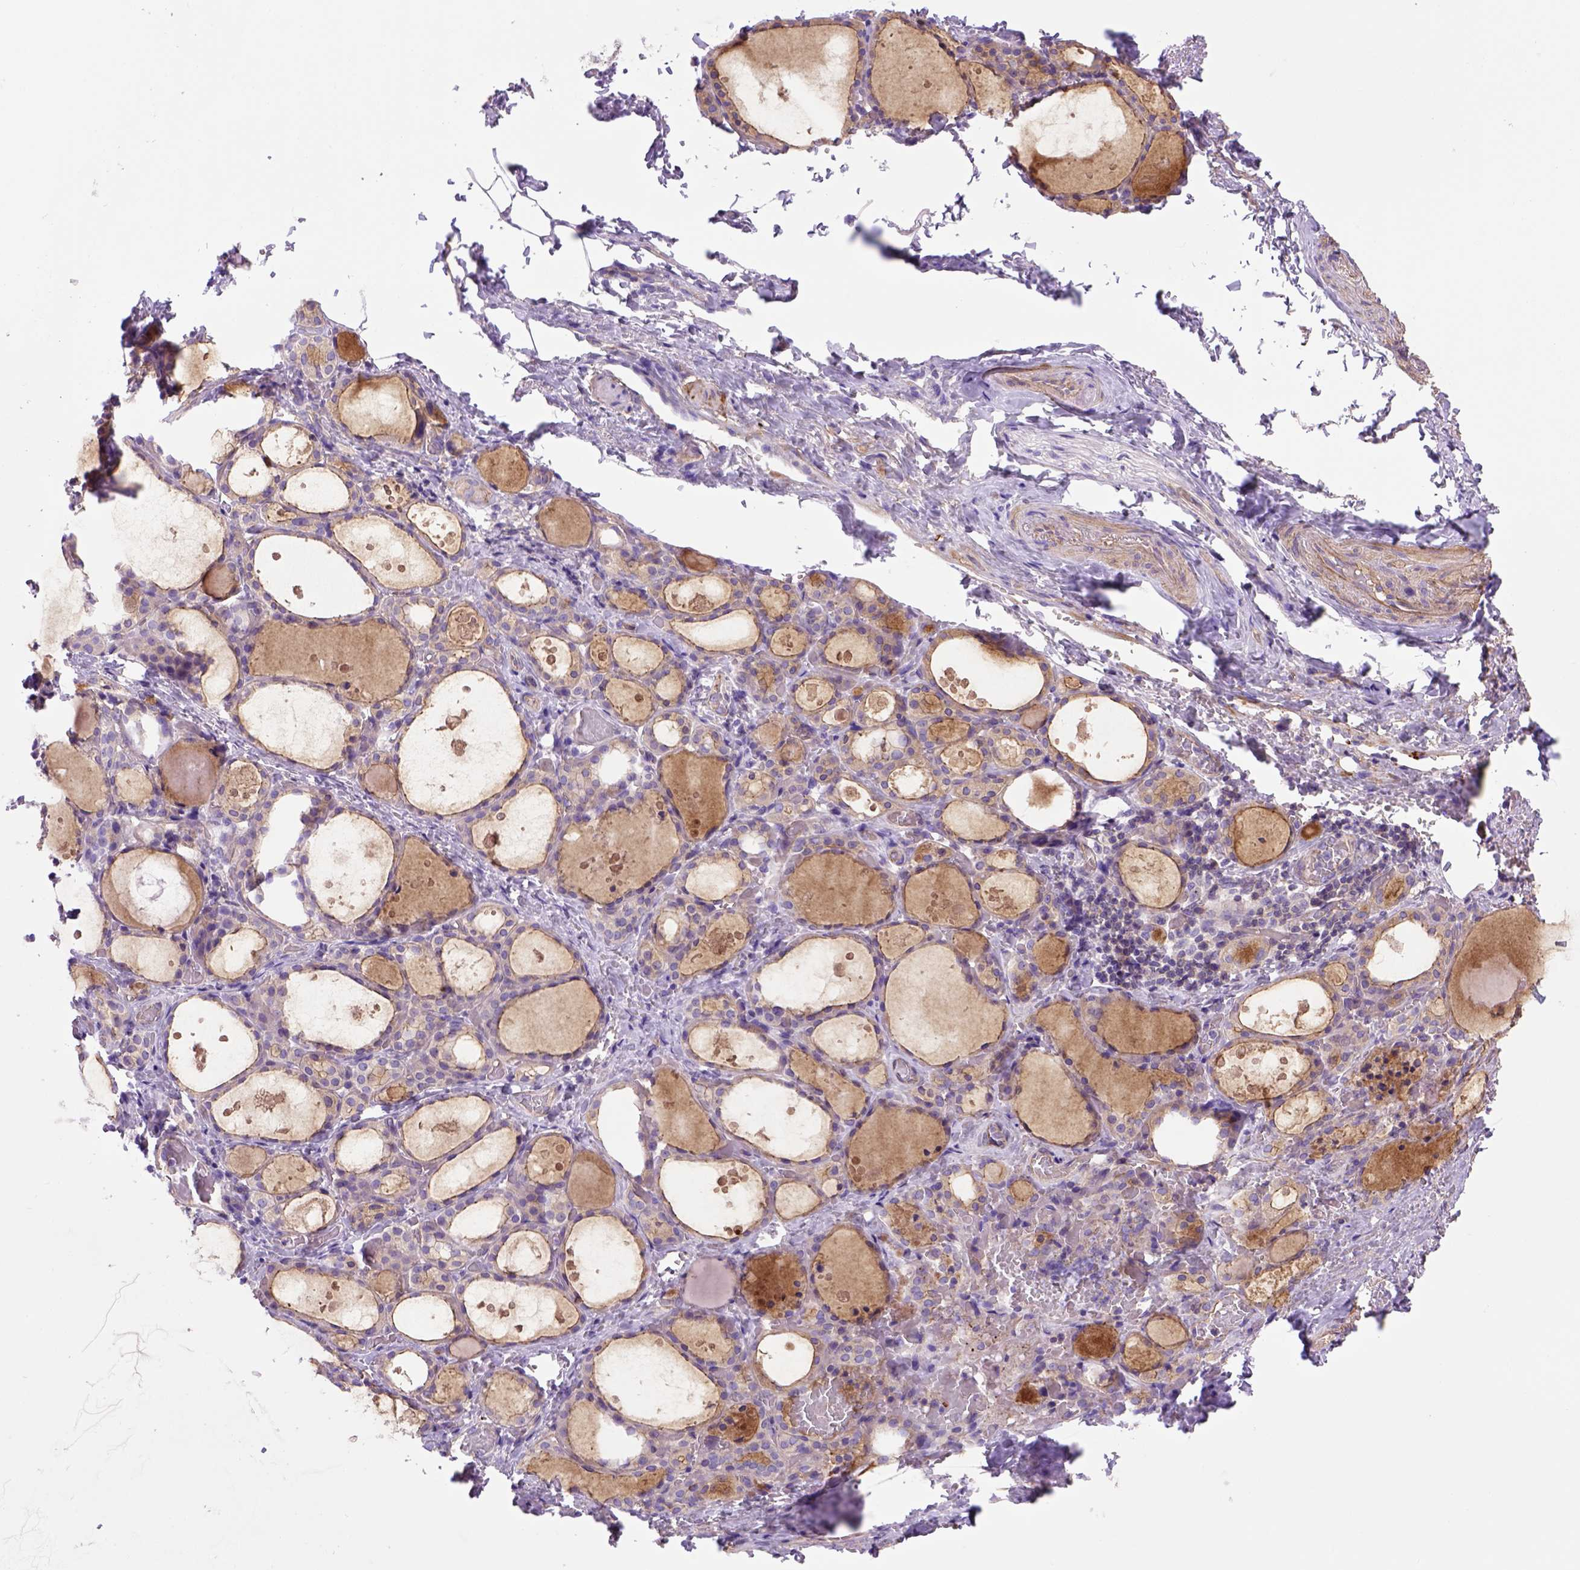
{"staining": {"intensity": "moderate", "quantity": "<25%", "location": "cytoplasmic/membranous"}, "tissue": "thyroid gland", "cell_type": "Glandular cells", "image_type": "normal", "snomed": [{"axis": "morphology", "description": "Normal tissue, NOS"}, {"axis": "topography", "description": "Thyroid gland"}], "caption": "Immunohistochemistry (IHC) of benign thyroid gland demonstrates low levels of moderate cytoplasmic/membranous expression in about <25% of glandular cells. (Stains: DAB (3,3'-diaminobenzidine) in brown, nuclei in blue, Microscopy: brightfield microscopy at high magnification).", "gene": "PEX12", "patient": {"sex": "male", "age": 68}}